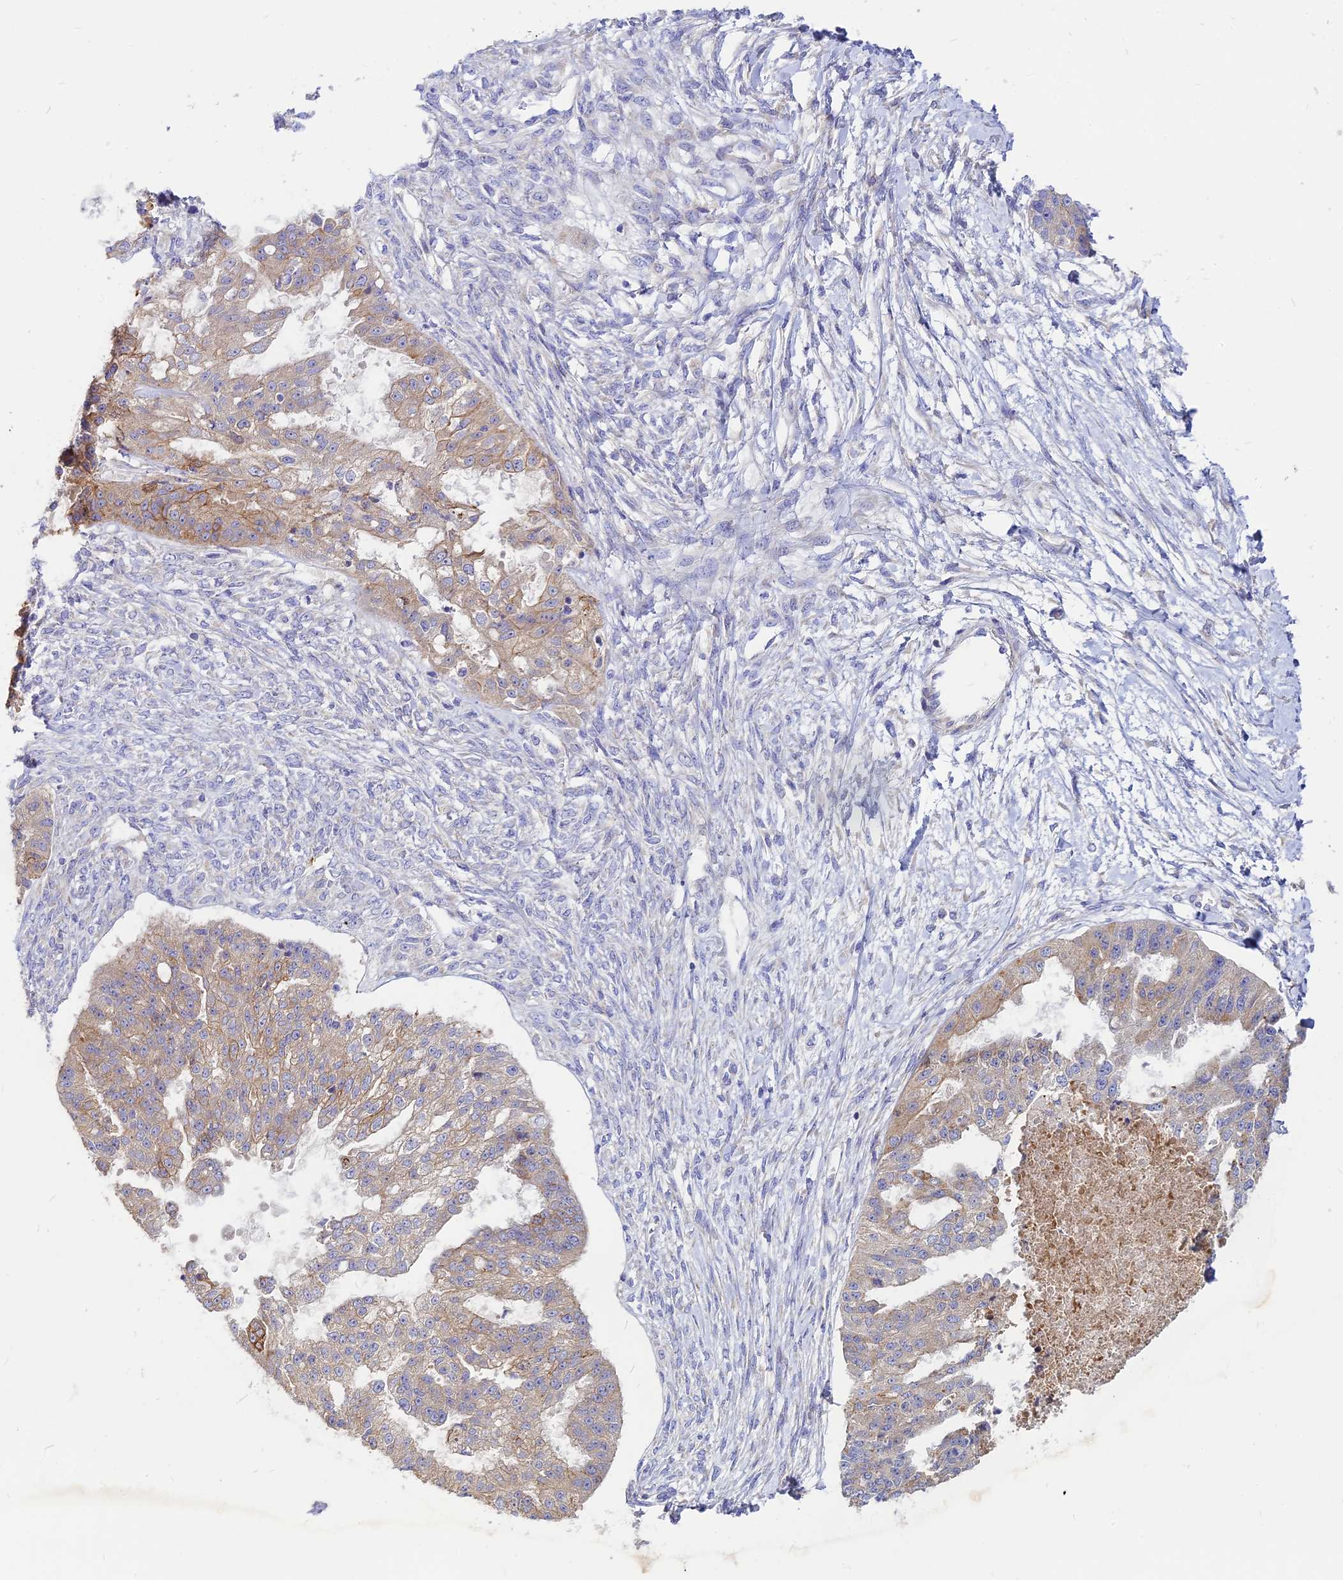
{"staining": {"intensity": "moderate", "quantity": "25%-75%", "location": "cytoplasmic/membranous"}, "tissue": "ovarian cancer", "cell_type": "Tumor cells", "image_type": "cancer", "snomed": [{"axis": "morphology", "description": "Cystadenocarcinoma, serous, NOS"}, {"axis": "topography", "description": "Ovary"}], "caption": "DAB (3,3'-diaminobenzidine) immunohistochemical staining of human ovarian serous cystadenocarcinoma shows moderate cytoplasmic/membranous protein expression in about 25%-75% of tumor cells. The protein of interest is shown in brown color, while the nuclei are stained blue.", "gene": "DENND2D", "patient": {"sex": "female", "age": 58}}